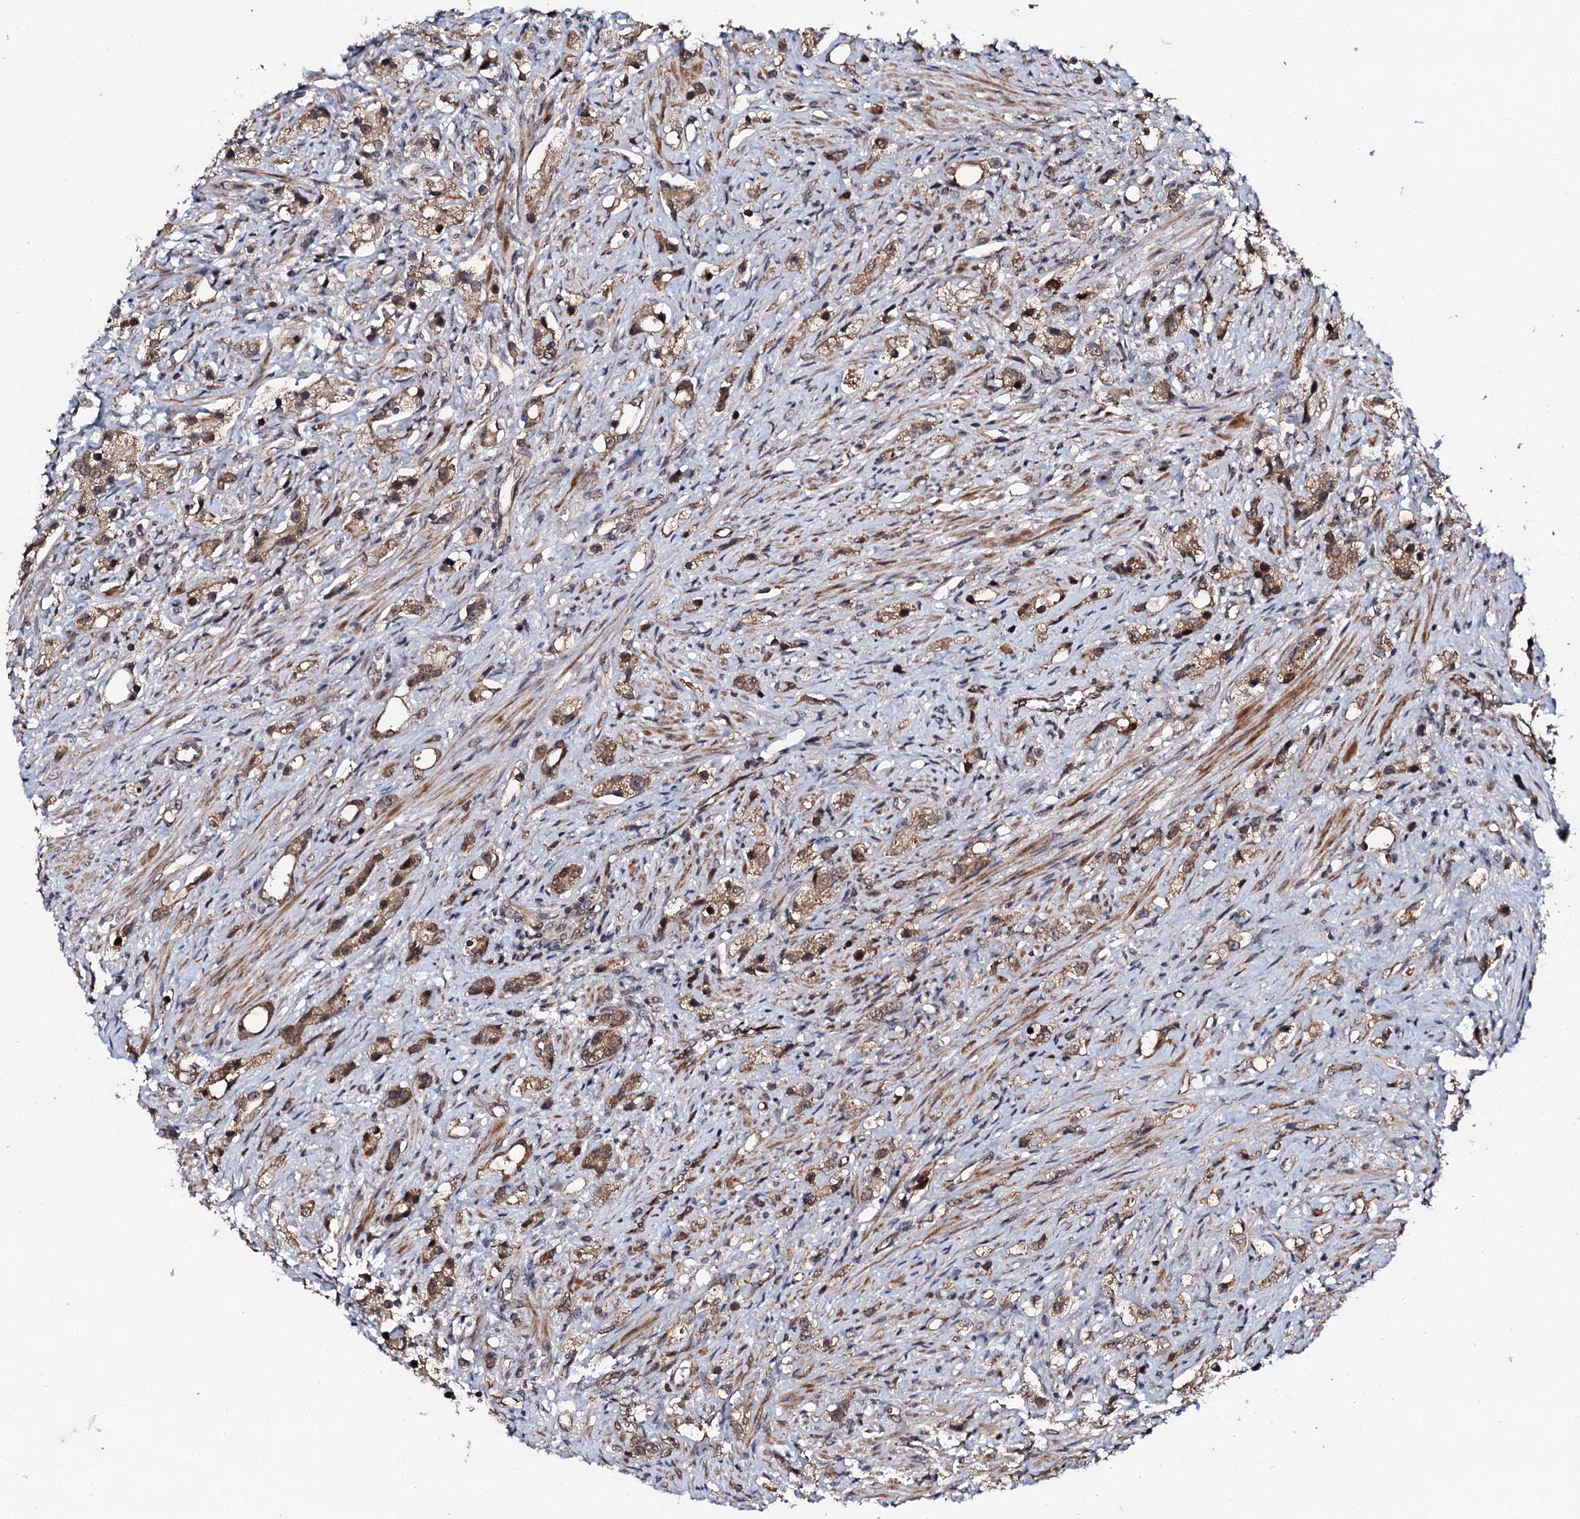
{"staining": {"intensity": "weak", "quantity": ">75%", "location": "cytoplasmic/membranous"}, "tissue": "prostate cancer", "cell_type": "Tumor cells", "image_type": "cancer", "snomed": [{"axis": "morphology", "description": "Adenocarcinoma, High grade"}, {"axis": "topography", "description": "Prostate"}], "caption": "Human prostate cancer (high-grade adenocarcinoma) stained with a protein marker demonstrates weak staining in tumor cells.", "gene": "FAM111A", "patient": {"sex": "male", "age": 63}}